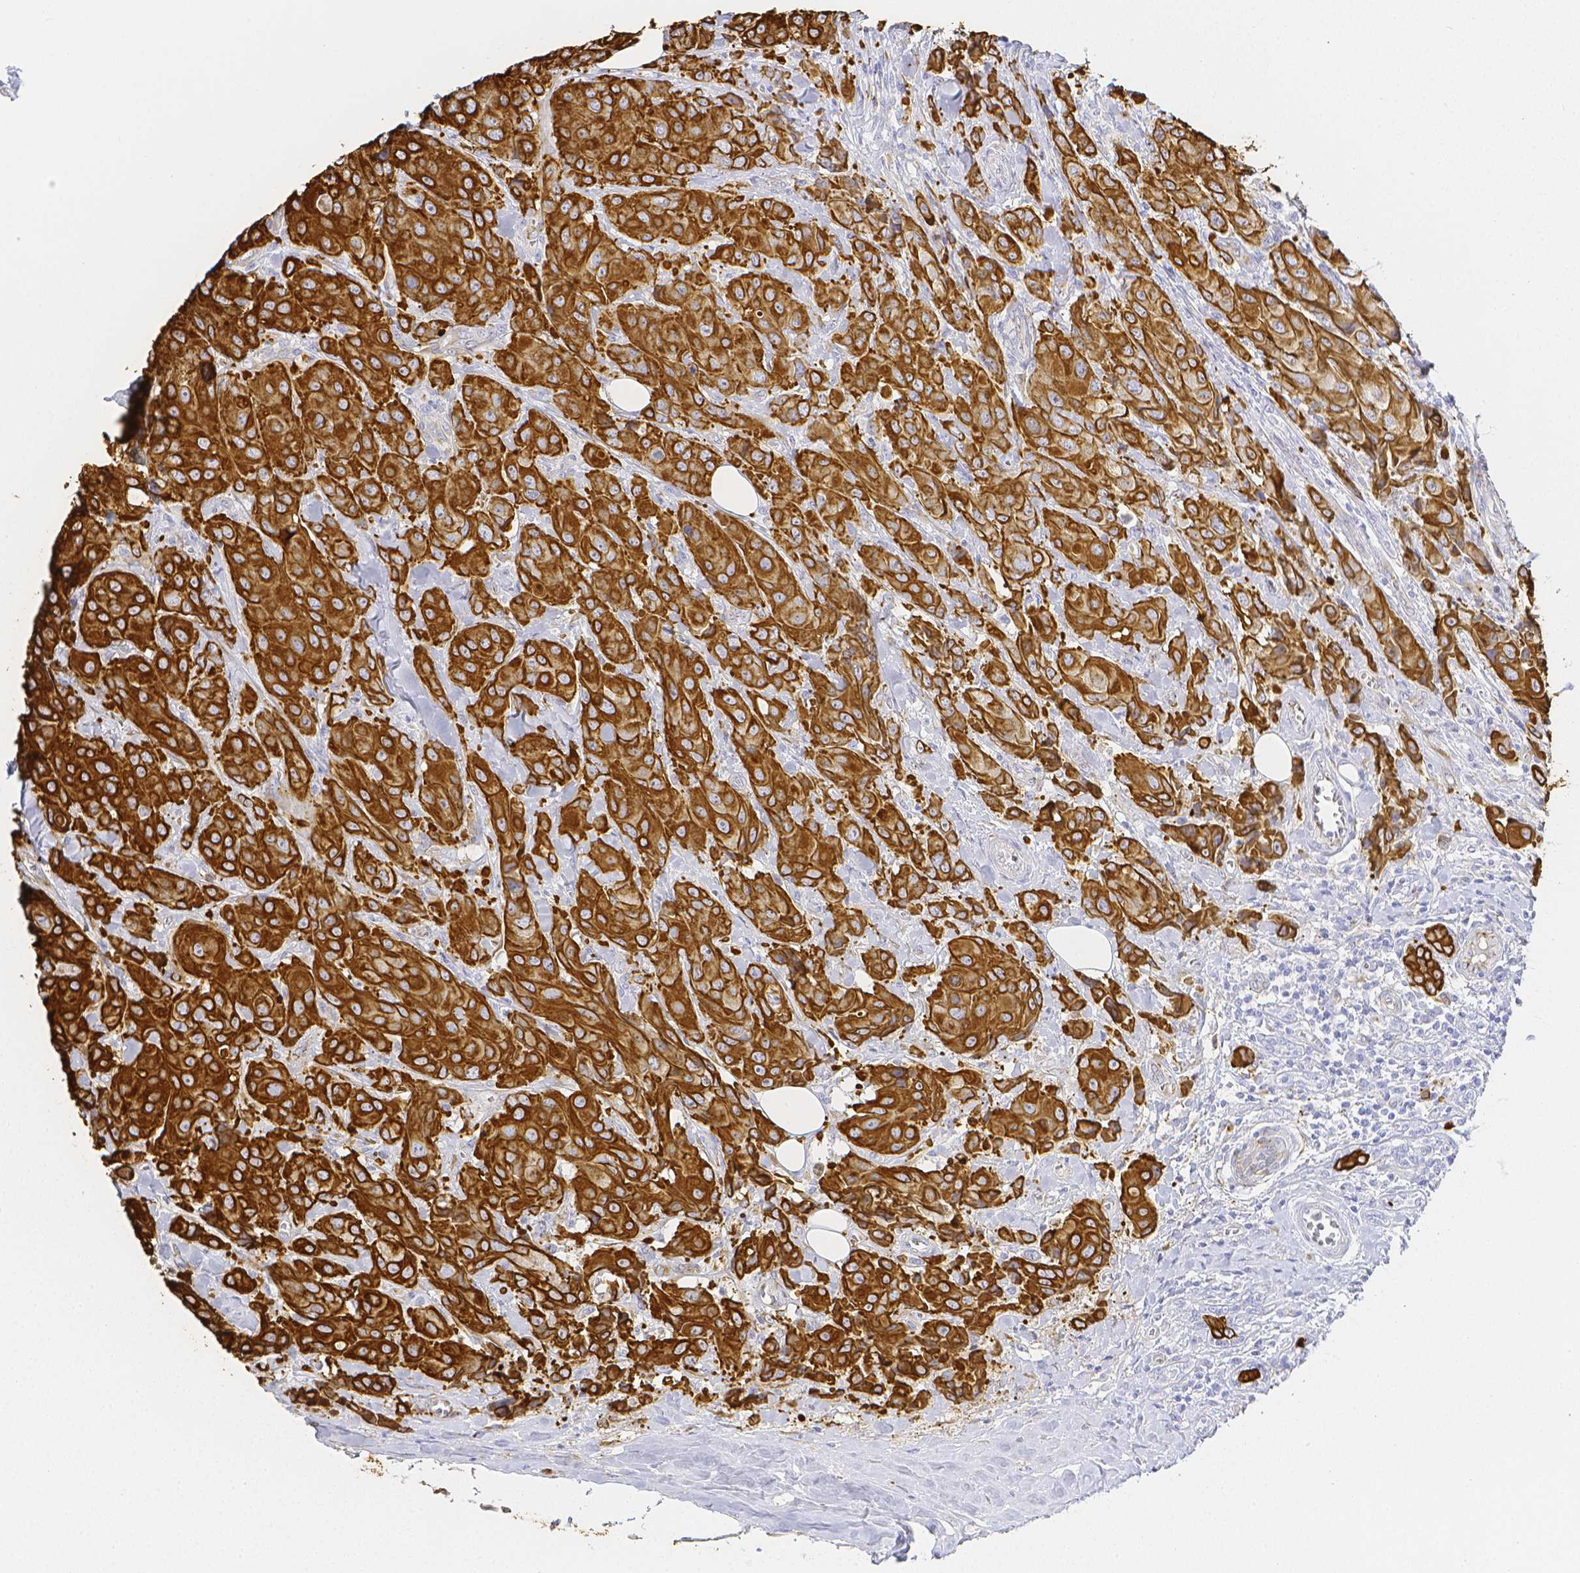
{"staining": {"intensity": "moderate", "quantity": ">75%", "location": "cytoplasmic/membranous"}, "tissue": "breast cancer", "cell_type": "Tumor cells", "image_type": "cancer", "snomed": [{"axis": "morphology", "description": "Normal tissue, NOS"}, {"axis": "morphology", "description": "Duct carcinoma"}, {"axis": "topography", "description": "Breast"}], "caption": "Breast cancer (invasive ductal carcinoma) was stained to show a protein in brown. There is medium levels of moderate cytoplasmic/membranous expression in about >75% of tumor cells. The staining was performed using DAB, with brown indicating positive protein expression. Nuclei are stained blue with hematoxylin.", "gene": "SMURF1", "patient": {"sex": "female", "age": 43}}